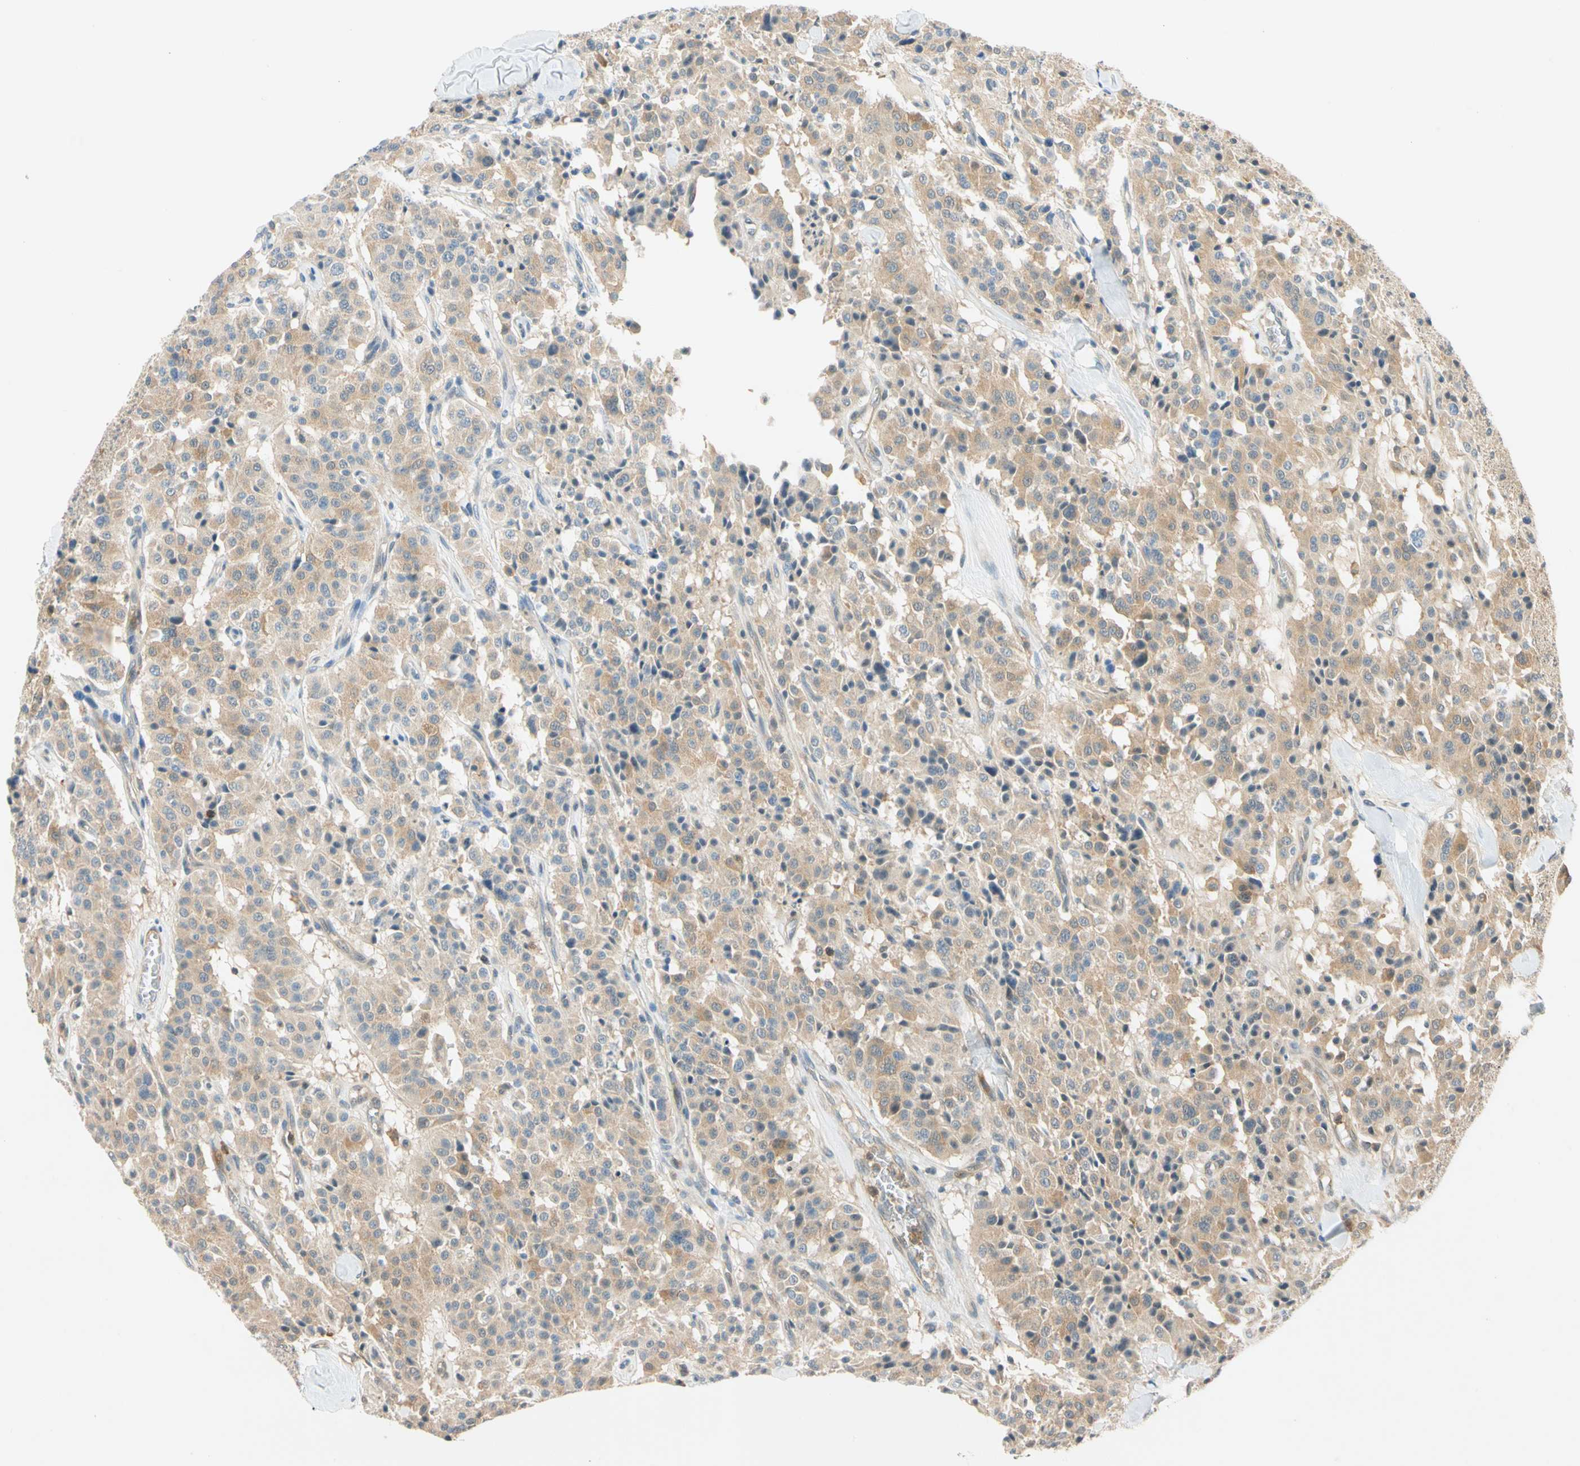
{"staining": {"intensity": "moderate", "quantity": ">75%", "location": "cytoplasmic/membranous"}, "tissue": "carcinoid", "cell_type": "Tumor cells", "image_type": "cancer", "snomed": [{"axis": "morphology", "description": "Carcinoid, malignant, NOS"}, {"axis": "topography", "description": "Lung"}], "caption": "Malignant carcinoid was stained to show a protein in brown. There is medium levels of moderate cytoplasmic/membranous positivity in about >75% of tumor cells.", "gene": "WIPI1", "patient": {"sex": "male", "age": 30}}